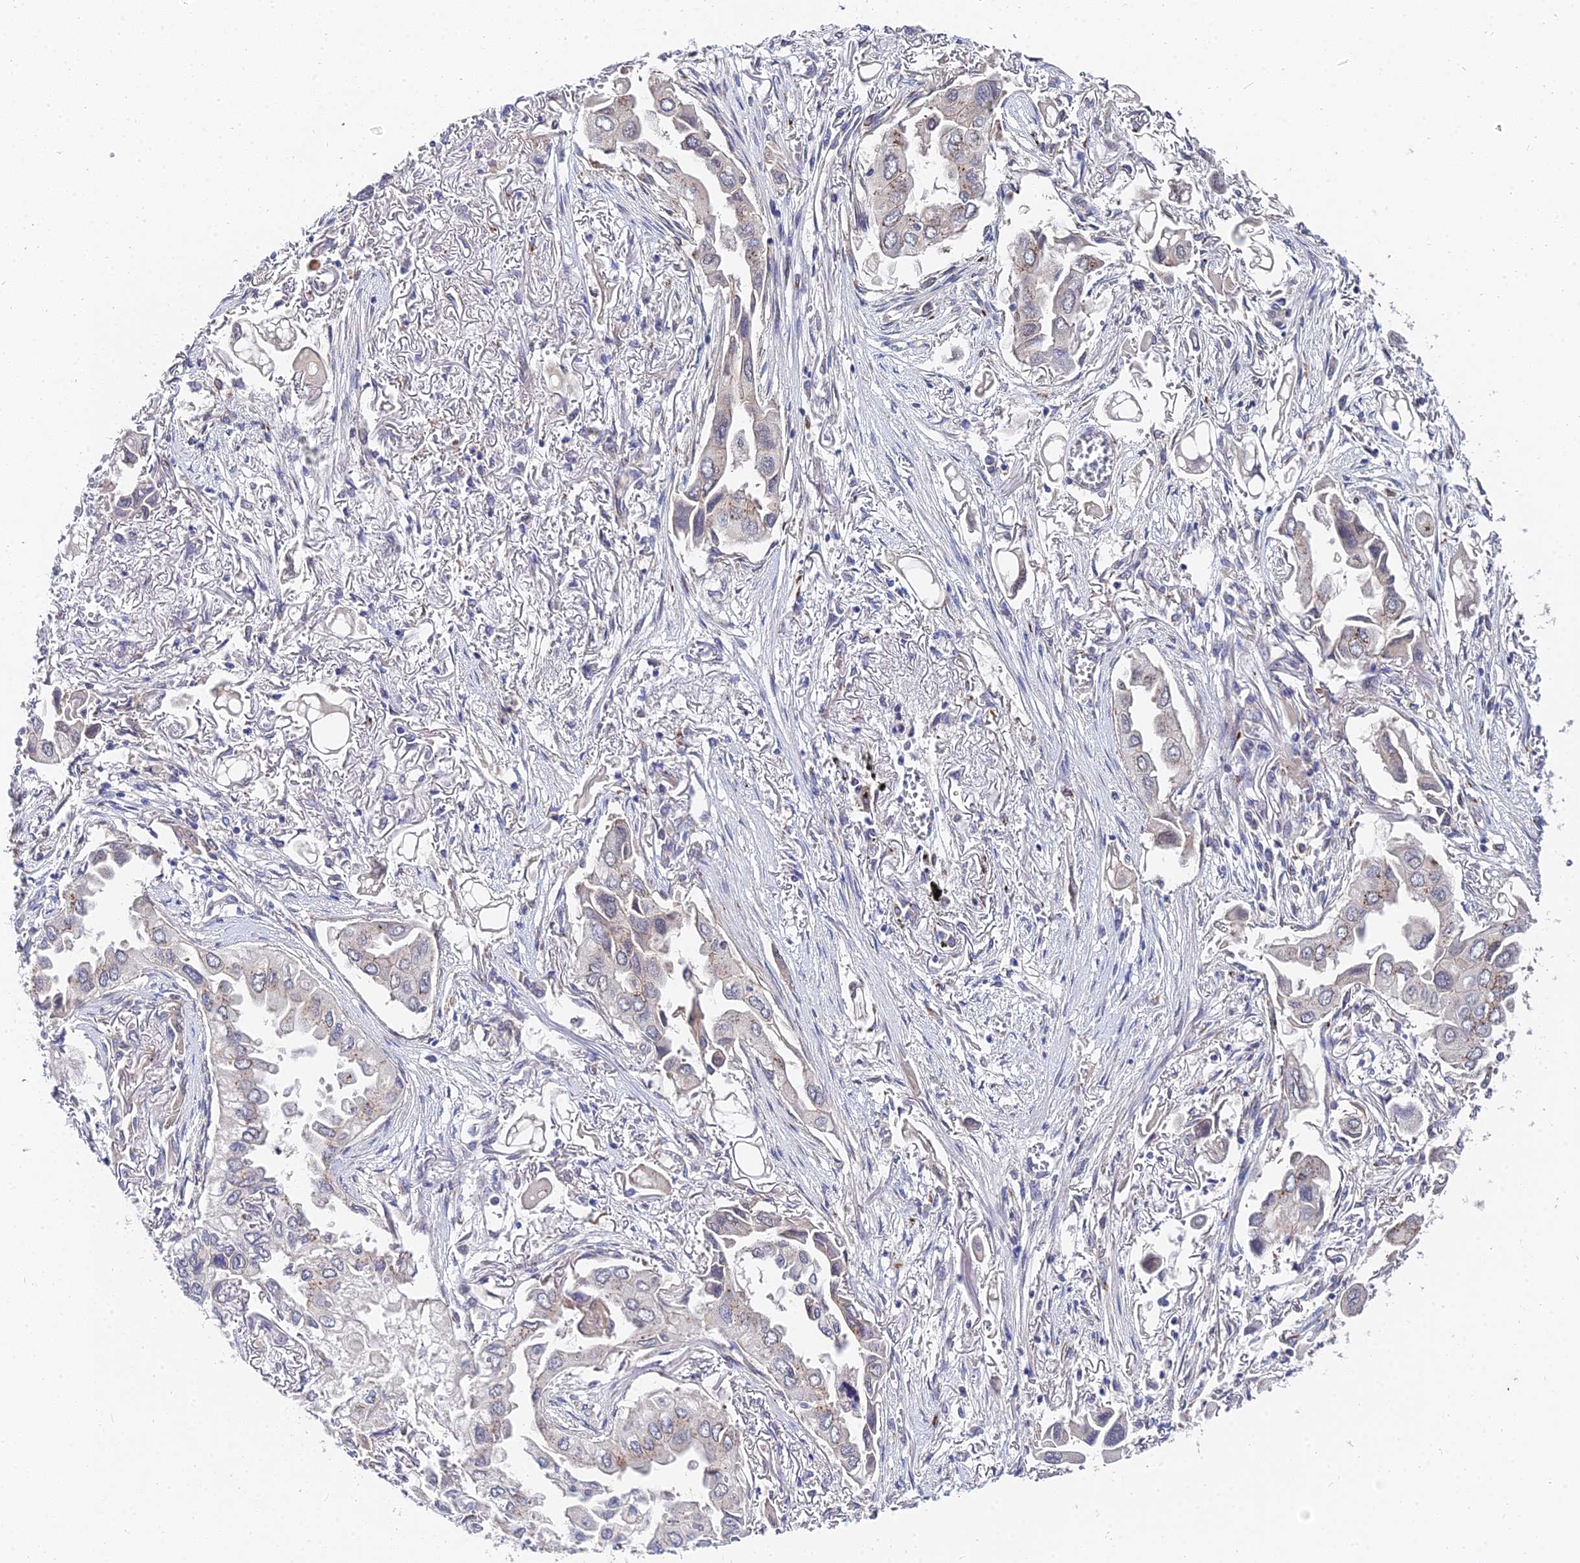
{"staining": {"intensity": "weak", "quantity": "25%-75%", "location": "cytoplasmic/membranous"}, "tissue": "lung cancer", "cell_type": "Tumor cells", "image_type": "cancer", "snomed": [{"axis": "morphology", "description": "Adenocarcinoma, NOS"}, {"axis": "topography", "description": "Lung"}], "caption": "Human lung adenocarcinoma stained with a protein marker exhibits weak staining in tumor cells.", "gene": "BORCS8", "patient": {"sex": "female", "age": 76}}